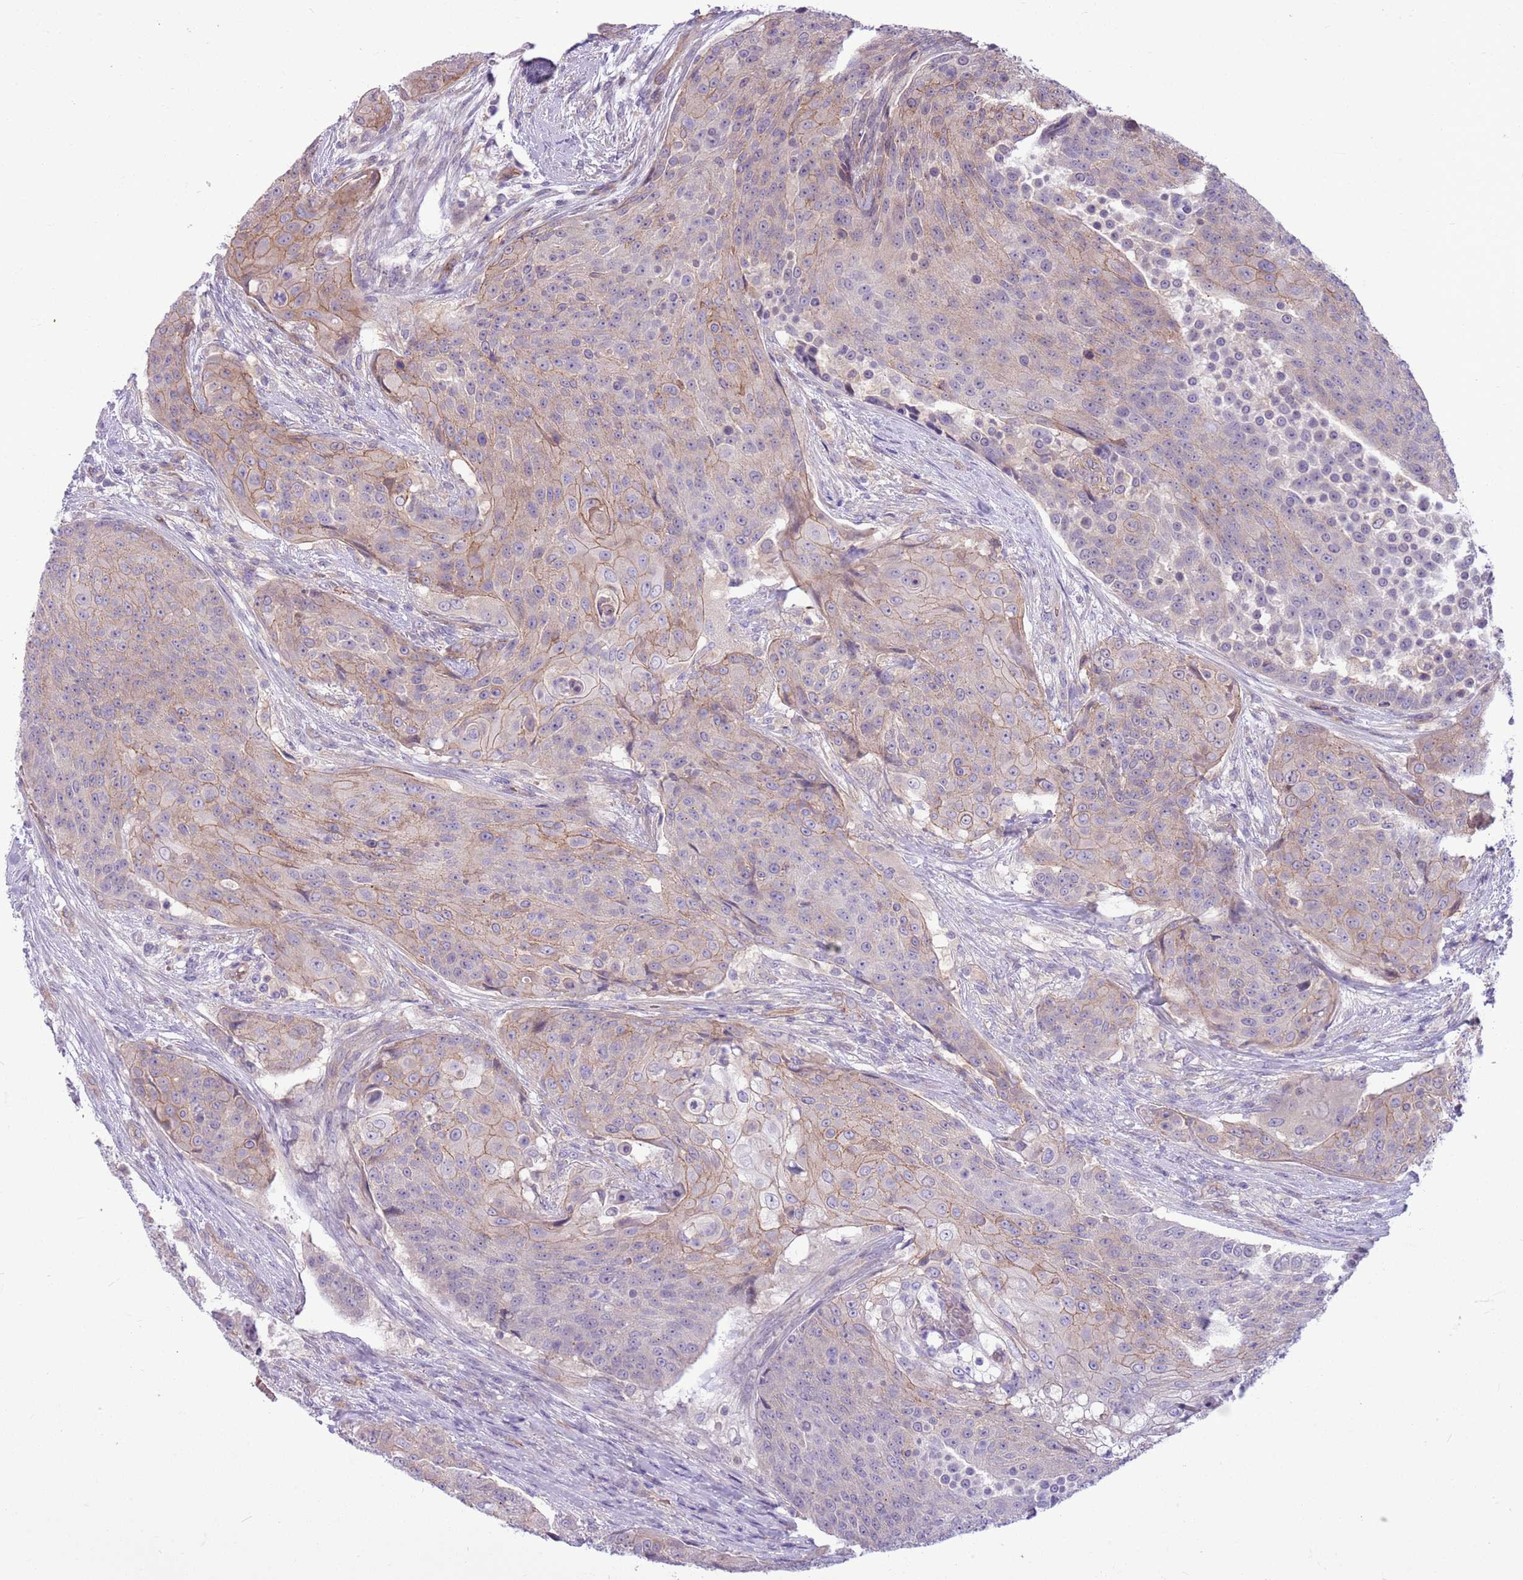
{"staining": {"intensity": "weak", "quantity": "25%-75%", "location": "cytoplasmic/membranous"}, "tissue": "urothelial cancer", "cell_type": "Tumor cells", "image_type": "cancer", "snomed": [{"axis": "morphology", "description": "Urothelial carcinoma, High grade"}, {"axis": "topography", "description": "Urinary bladder"}], "caption": "Protein staining of urothelial cancer tissue exhibits weak cytoplasmic/membranous positivity in approximately 25%-75% of tumor cells.", "gene": "PARP8", "patient": {"sex": "female", "age": 63}}